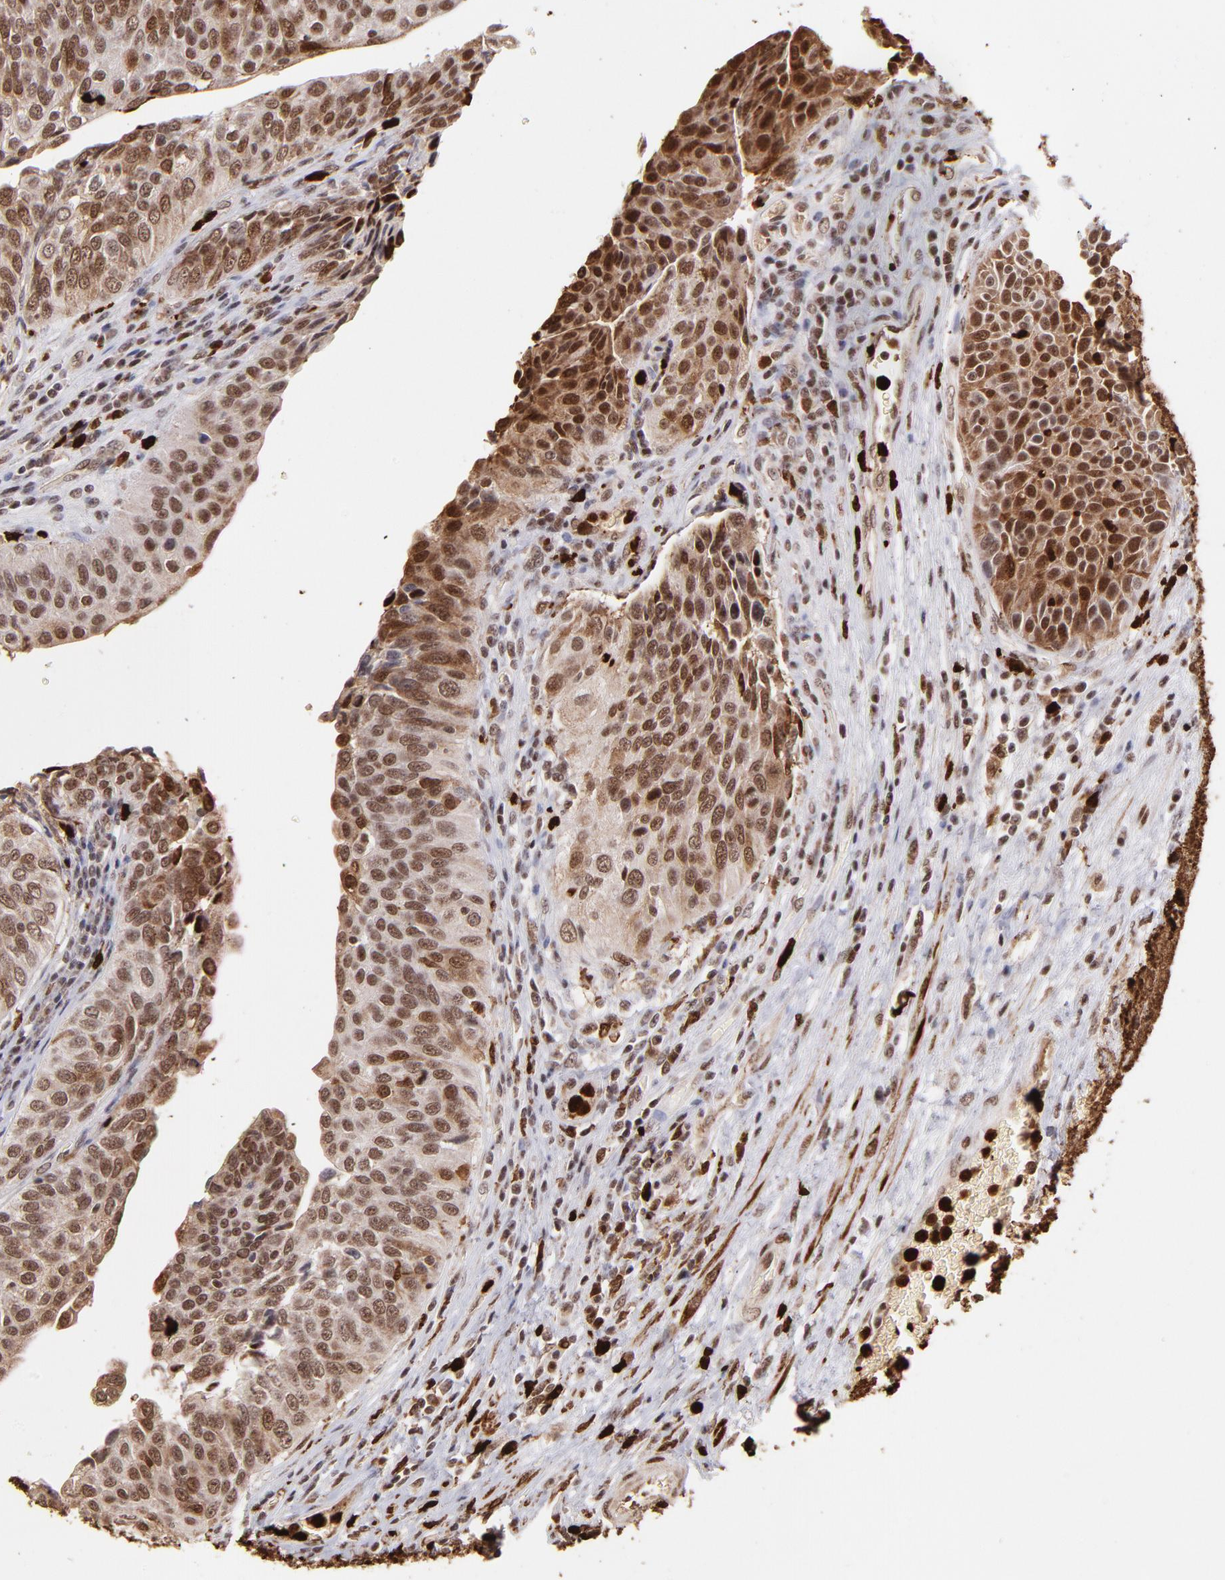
{"staining": {"intensity": "moderate", "quantity": ">75%", "location": "cytoplasmic/membranous,nuclear"}, "tissue": "urothelial cancer", "cell_type": "Tumor cells", "image_type": "cancer", "snomed": [{"axis": "morphology", "description": "Urothelial carcinoma, High grade"}, {"axis": "topography", "description": "Urinary bladder"}], "caption": "Protein expression analysis of urothelial cancer reveals moderate cytoplasmic/membranous and nuclear expression in about >75% of tumor cells. (DAB = brown stain, brightfield microscopy at high magnification).", "gene": "ZFX", "patient": {"sex": "male", "age": 50}}